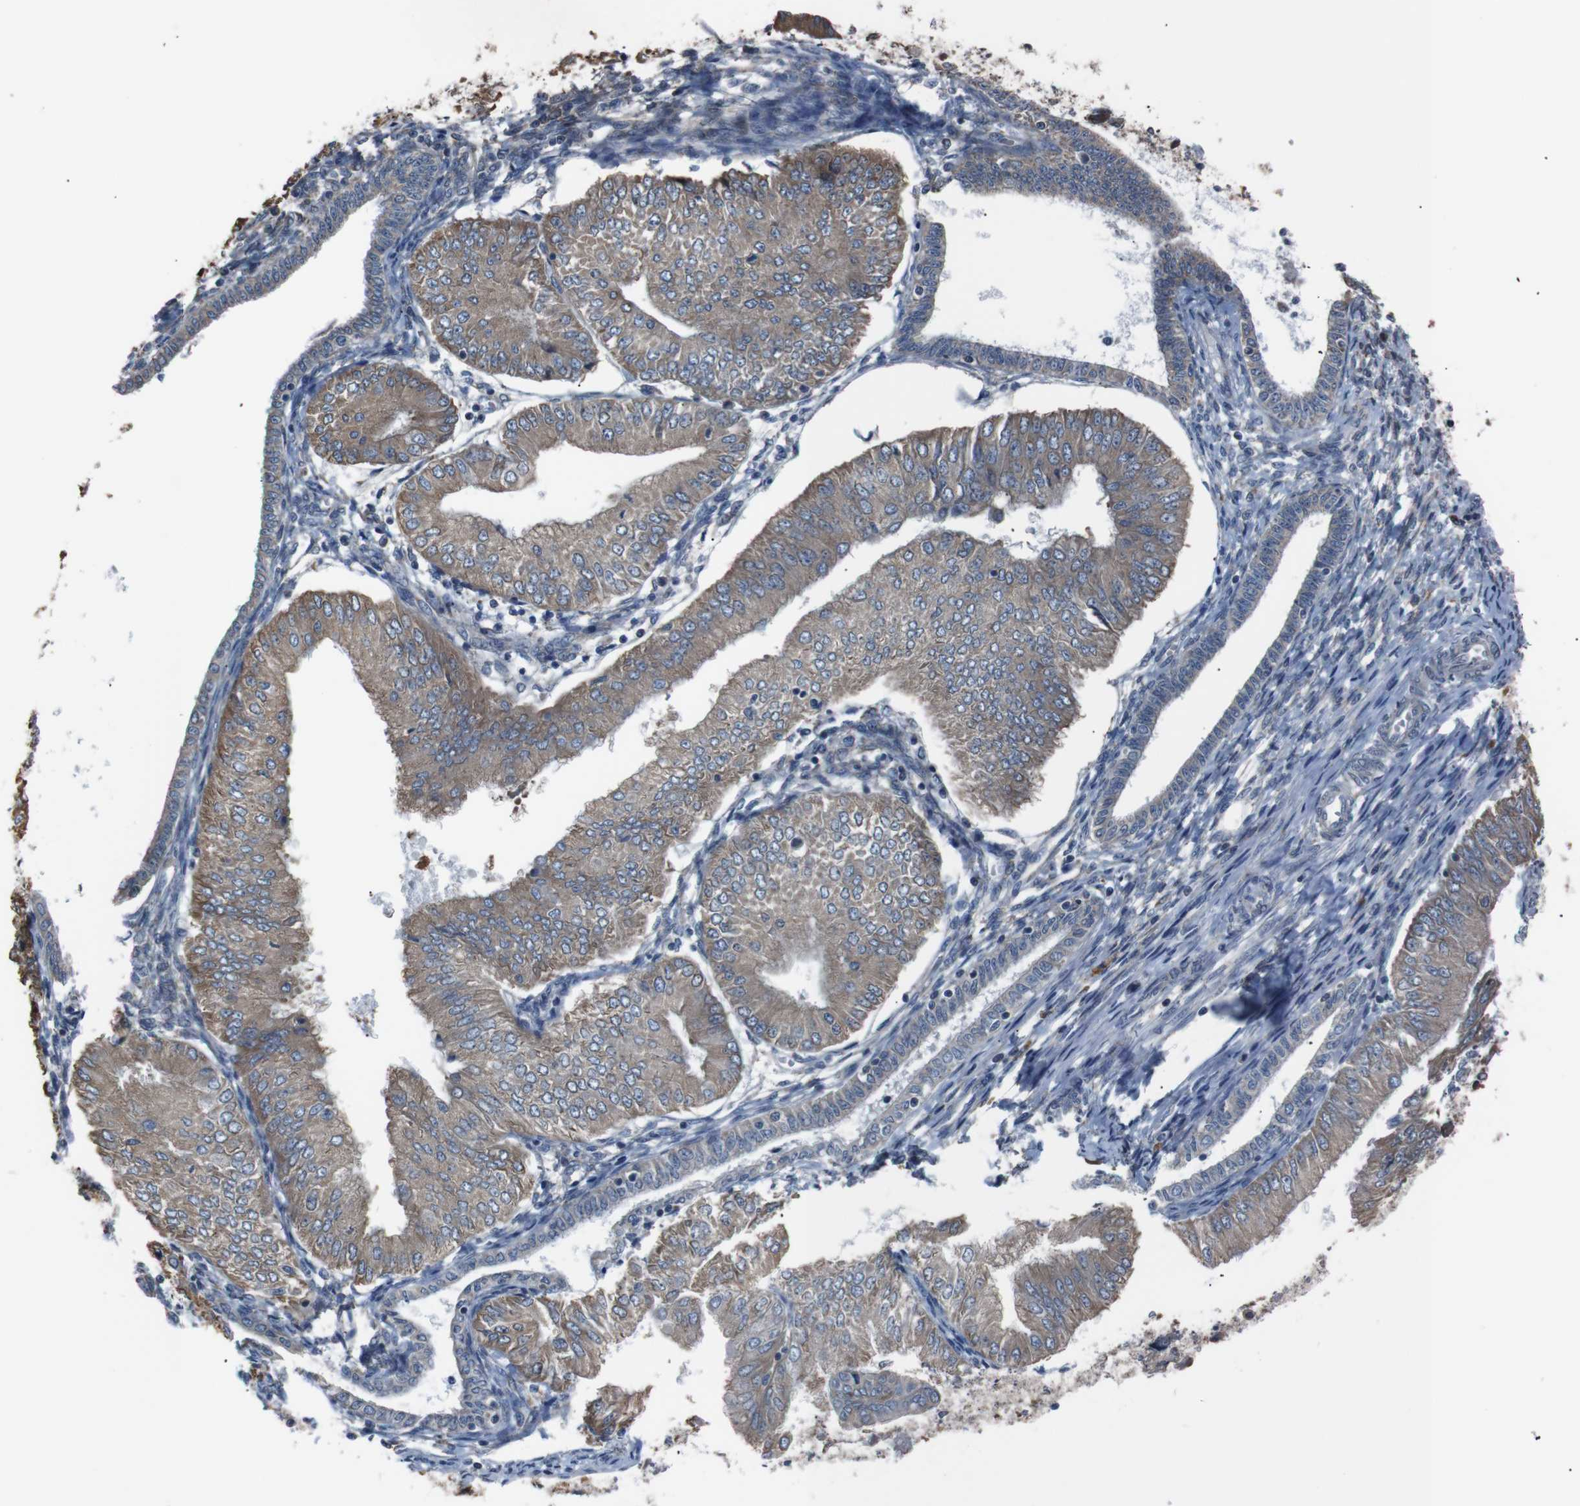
{"staining": {"intensity": "moderate", "quantity": ">75%", "location": "cytoplasmic/membranous"}, "tissue": "endometrial cancer", "cell_type": "Tumor cells", "image_type": "cancer", "snomed": [{"axis": "morphology", "description": "Adenocarcinoma, NOS"}, {"axis": "topography", "description": "Endometrium"}], "caption": "Endometrial adenocarcinoma was stained to show a protein in brown. There is medium levels of moderate cytoplasmic/membranous staining in about >75% of tumor cells. The protein of interest is stained brown, and the nuclei are stained in blue (DAB (3,3'-diaminobenzidine) IHC with brightfield microscopy, high magnification).", "gene": "SIGMAR1", "patient": {"sex": "female", "age": 53}}